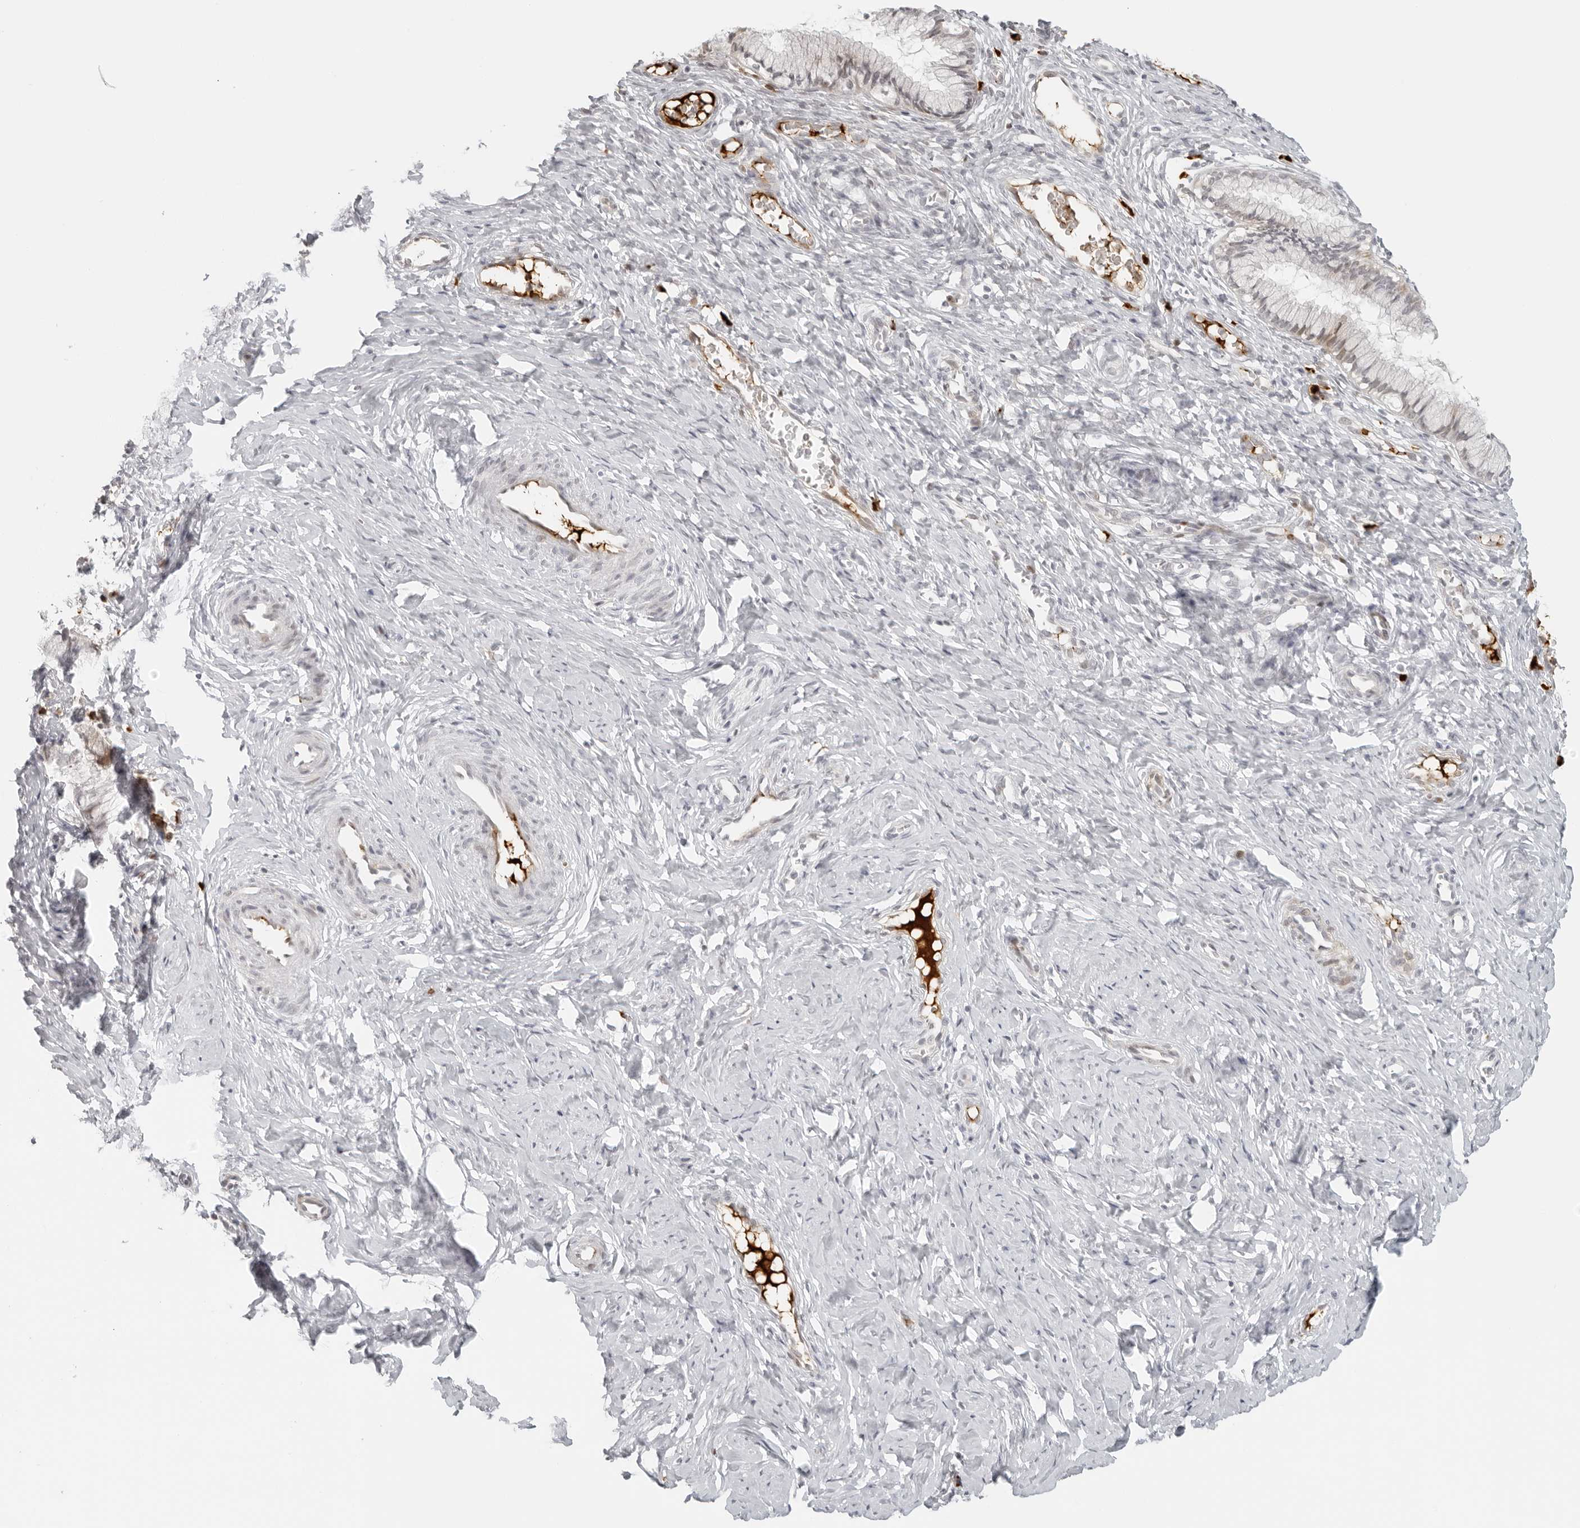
{"staining": {"intensity": "negative", "quantity": "none", "location": "none"}, "tissue": "cervix", "cell_type": "Glandular cells", "image_type": "normal", "snomed": [{"axis": "morphology", "description": "Normal tissue, NOS"}, {"axis": "topography", "description": "Cervix"}], "caption": "Cervix was stained to show a protein in brown. There is no significant expression in glandular cells. (DAB immunohistochemistry (IHC), high magnification).", "gene": "ZNF678", "patient": {"sex": "female", "age": 27}}